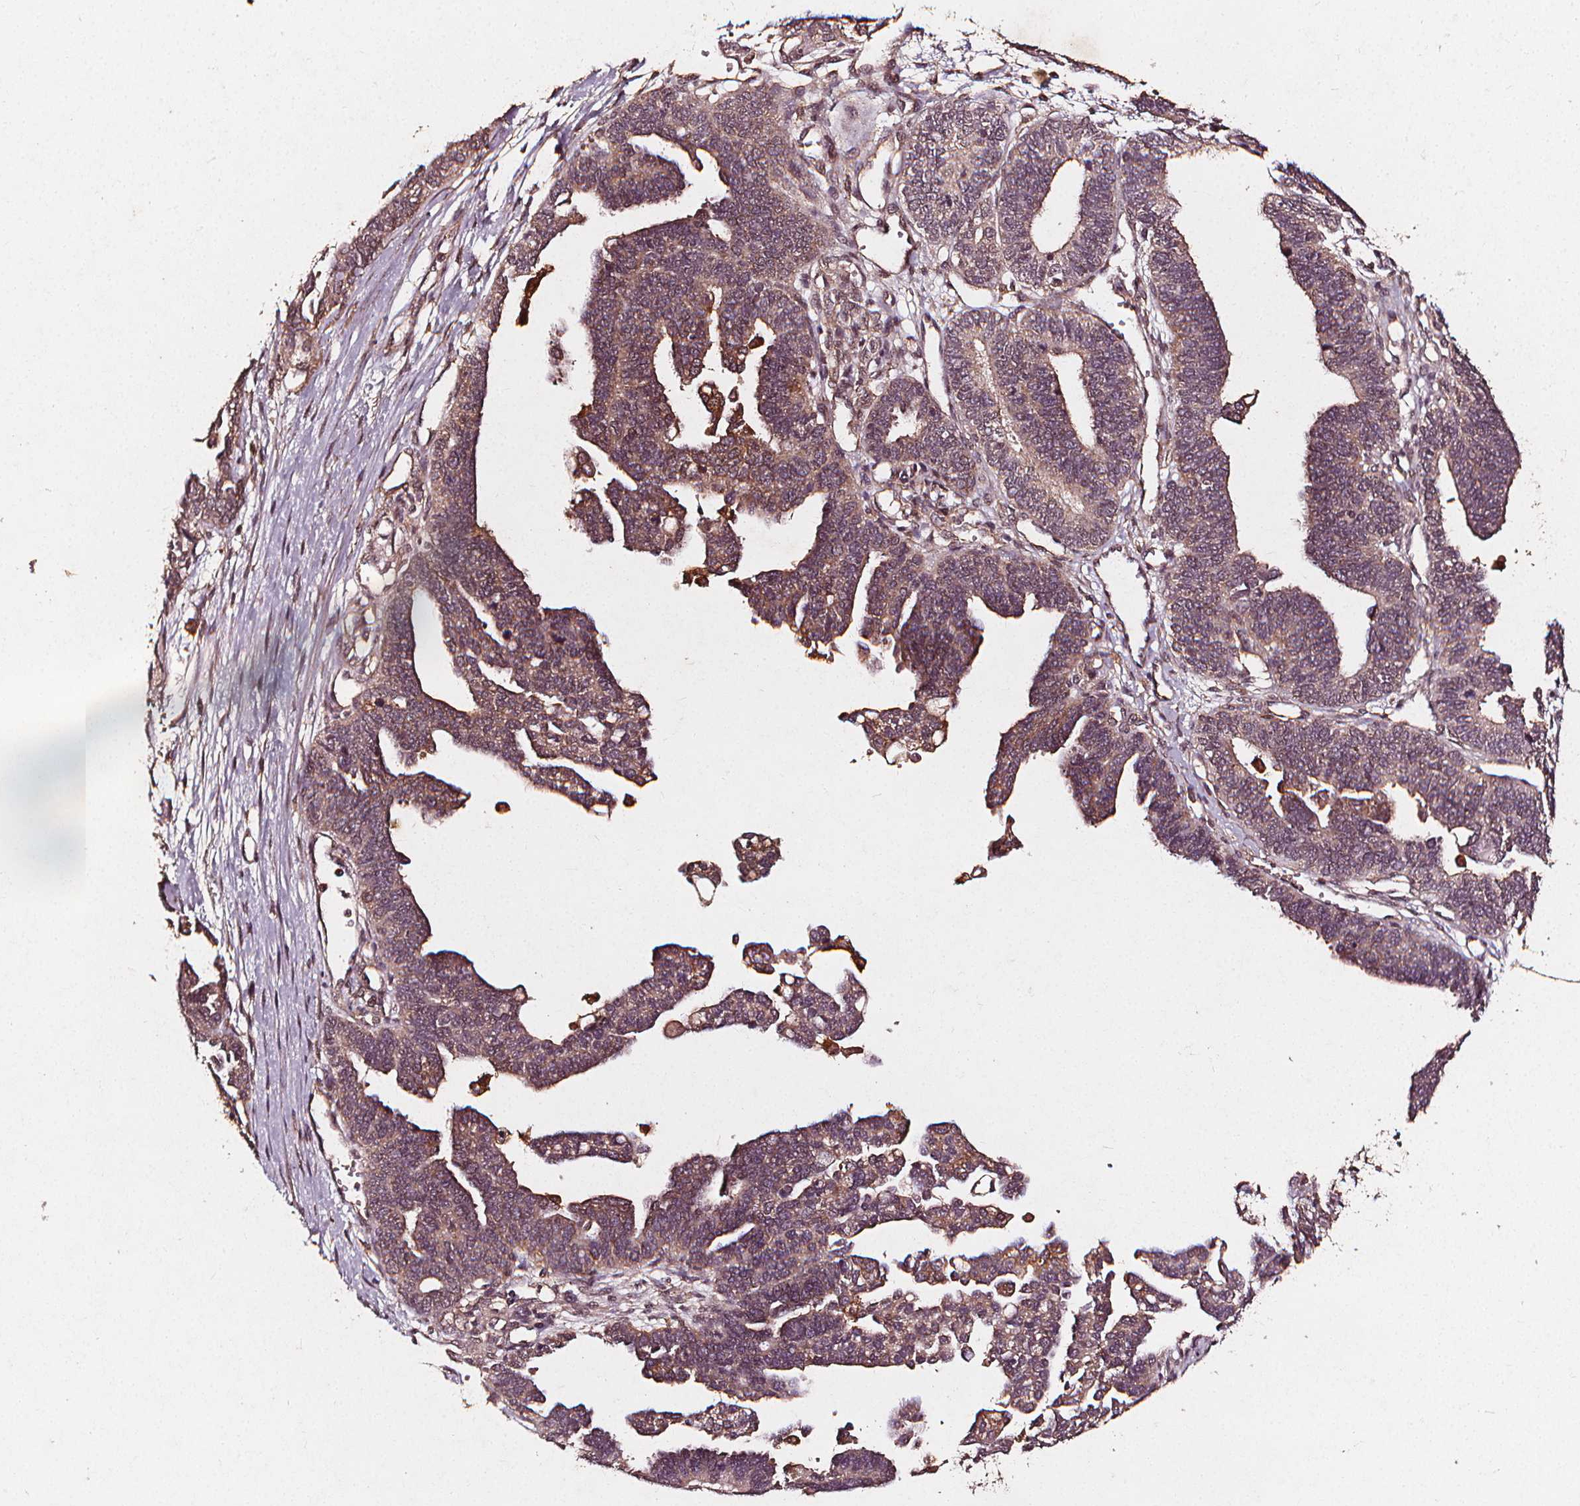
{"staining": {"intensity": "weak", "quantity": "25%-75%", "location": "cytoplasmic/membranous"}, "tissue": "ovarian cancer", "cell_type": "Tumor cells", "image_type": "cancer", "snomed": [{"axis": "morphology", "description": "Cystadenocarcinoma, serous, NOS"}, {"axis": "topography", "description": "Ovary"}], "caption": "A histopathology image of human ovarian cancer stained for a protein shows weak cytoplasmic/membranous brown staining in tumor cells. The staining is performed using DAB brown chromogen to label protein expression. The nuclei are counter-stained blue using hematoxylin.", "gene": "ABCA1", "patient": {"sex": "female", "age": 51}}